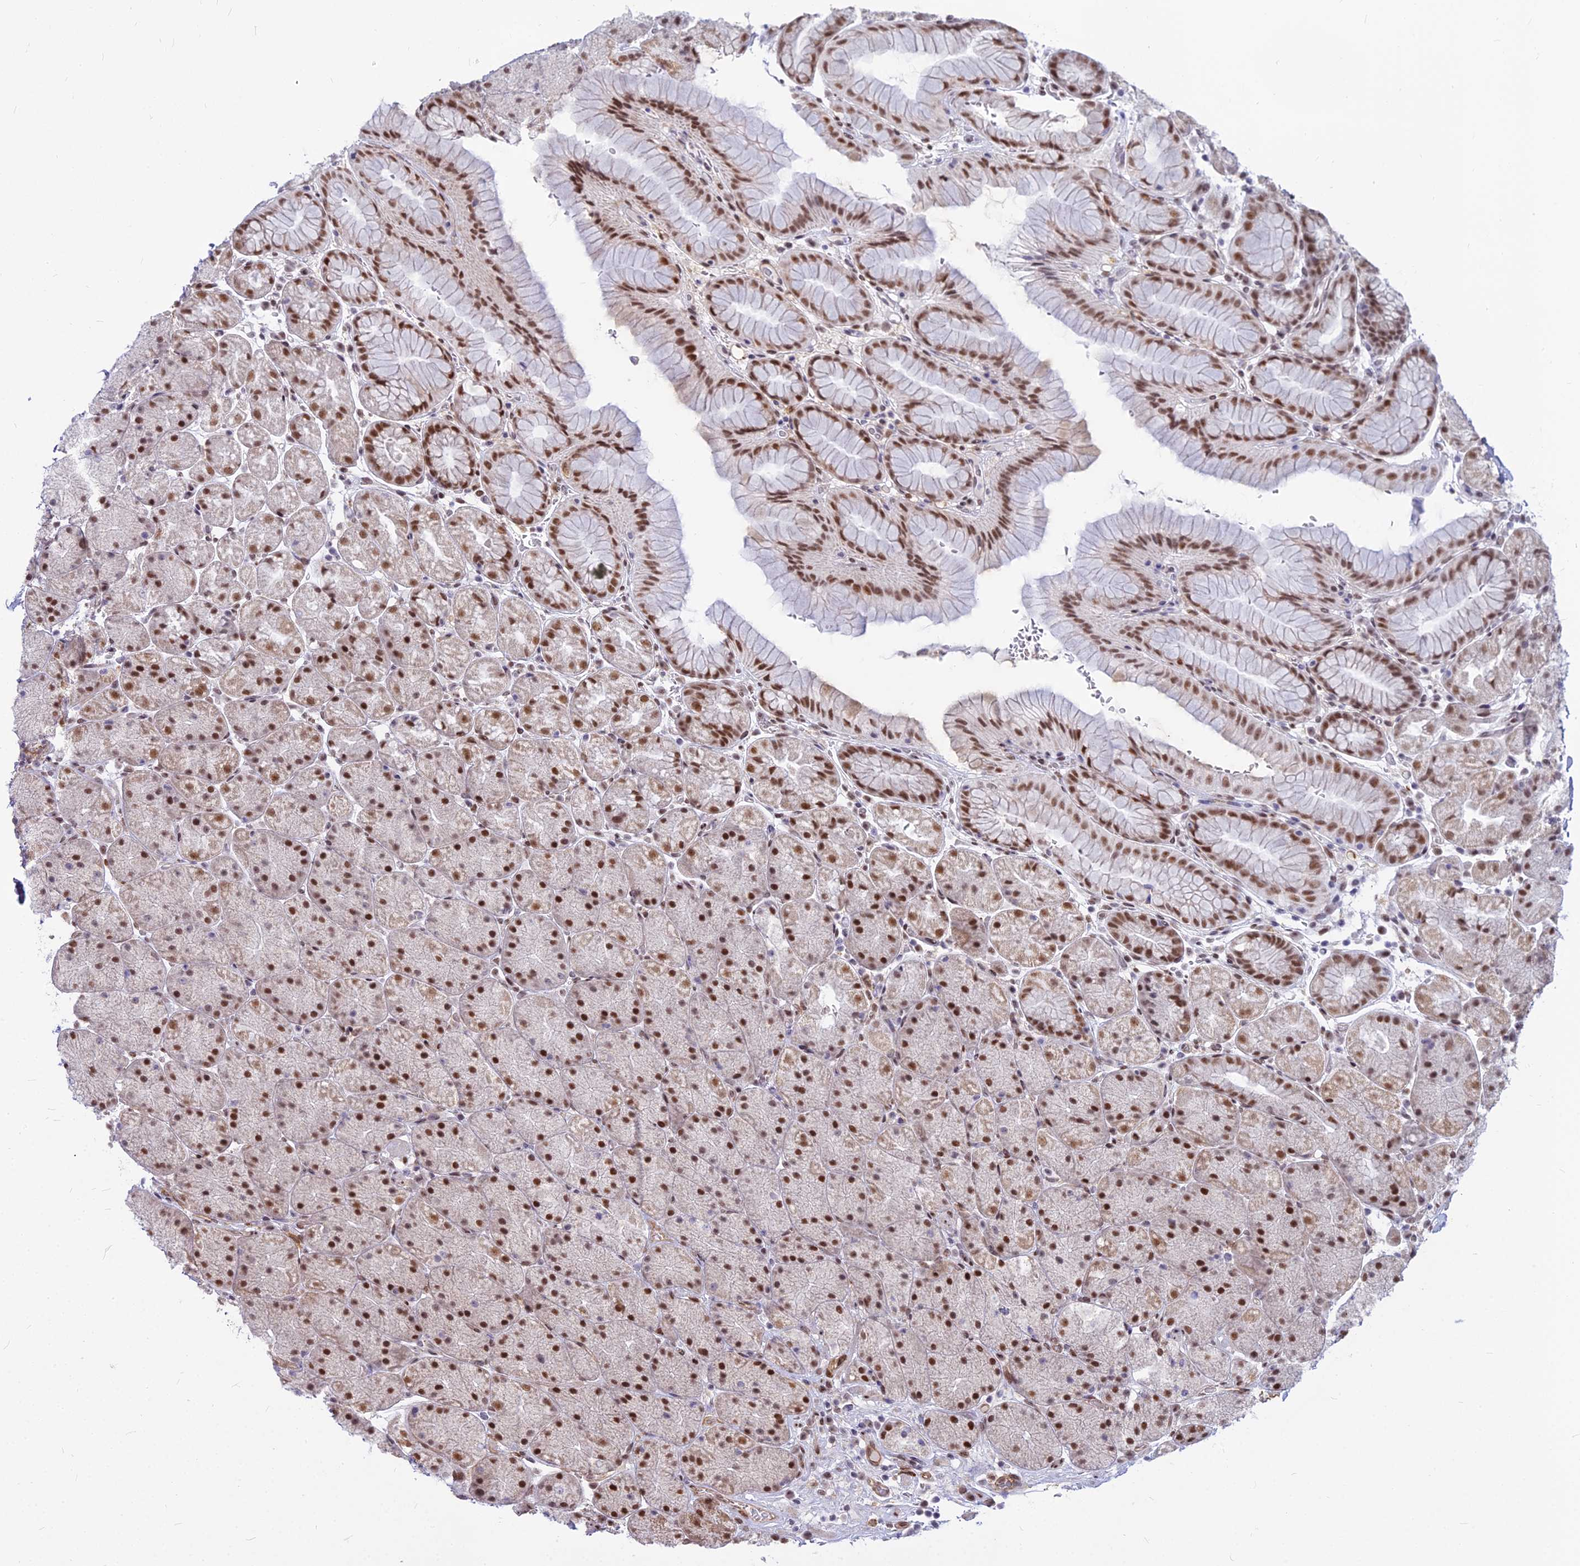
{"staining": {"intensity": "moderate", "quantity": ">75%", "location": "nuclear"}, "tissue": "stomach", "cell_type": "Glandular cells", "image_type": "normal", "snomed": [{"axis": "morphology", "description": "Normal tissue, NOS"}, {"axis": "topography", "description": "Stomach, upper"}, {"axis": "topography", "description": "Stomach, lower"}], "caption": "Brown immunohistochemical staining in unremarkable human stomach displays moderate nuclear staining in about >75% of glandular cells. Immunohistochemistry (ihc) stains the protein in brown and the nuclei are stained blue.", "gene": "ALG10B", "patient": {"sex": "male", "age": 67}}